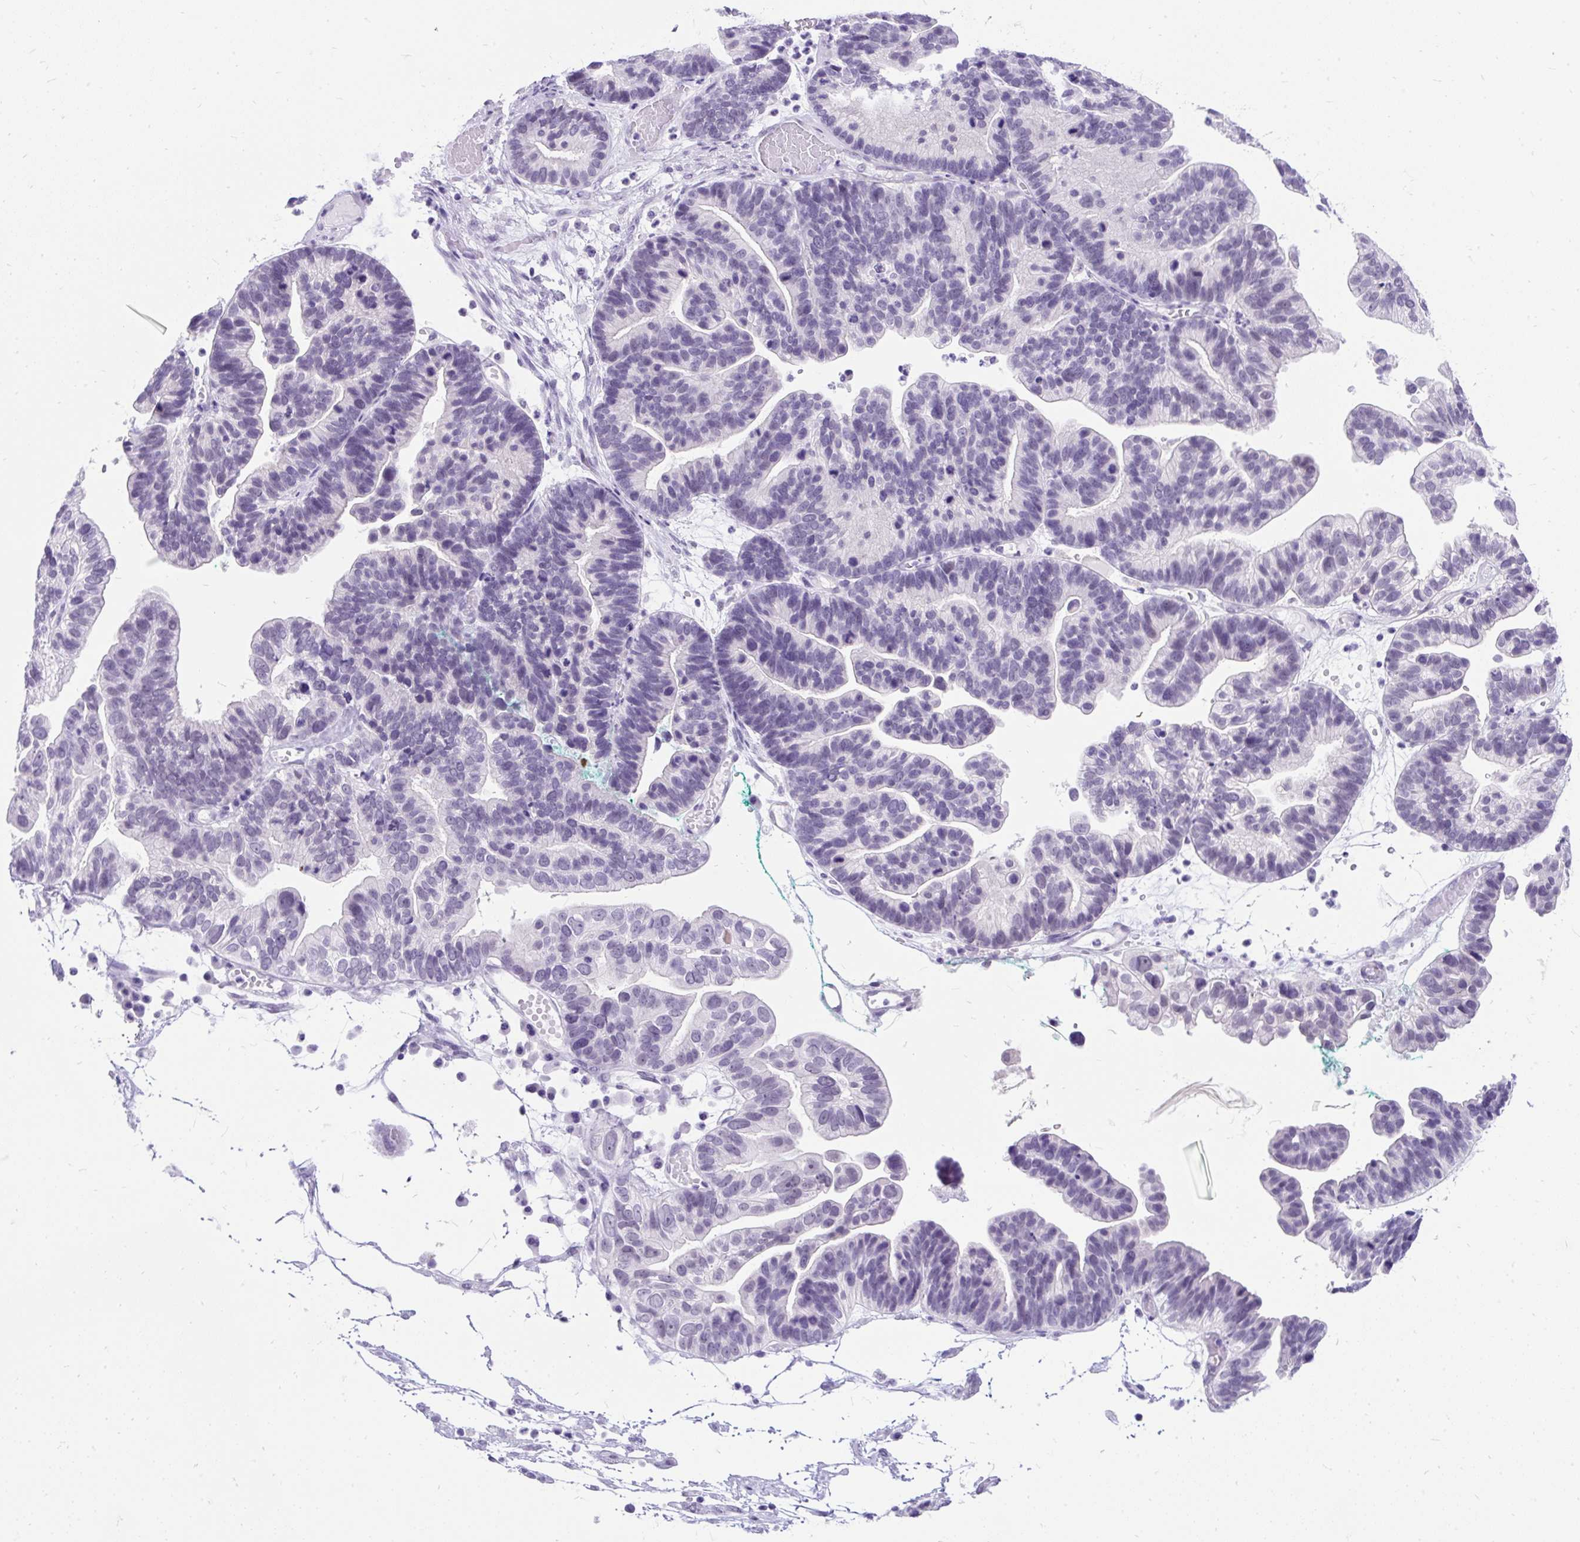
{"staining": {"intensity": "negative", "quantity": "none", "location": "none"}, "tissue": "ovarian cancer", "cell_type": "Tumor cells", "image_type": "cancer", "snomed": [{"axis": "morphology", "description": "Cystadenocarcinoma, serous, NOS"}, {"axis": "topography", "description": "Ovary"}], "caption": "Serous cystadenocarcinoma (ovarian) was stained to show a protein in brown. There is no significant staining in tumor cells.", "gene": "SCGB1A1", "patient": {"sex": "female", "age": 56}}